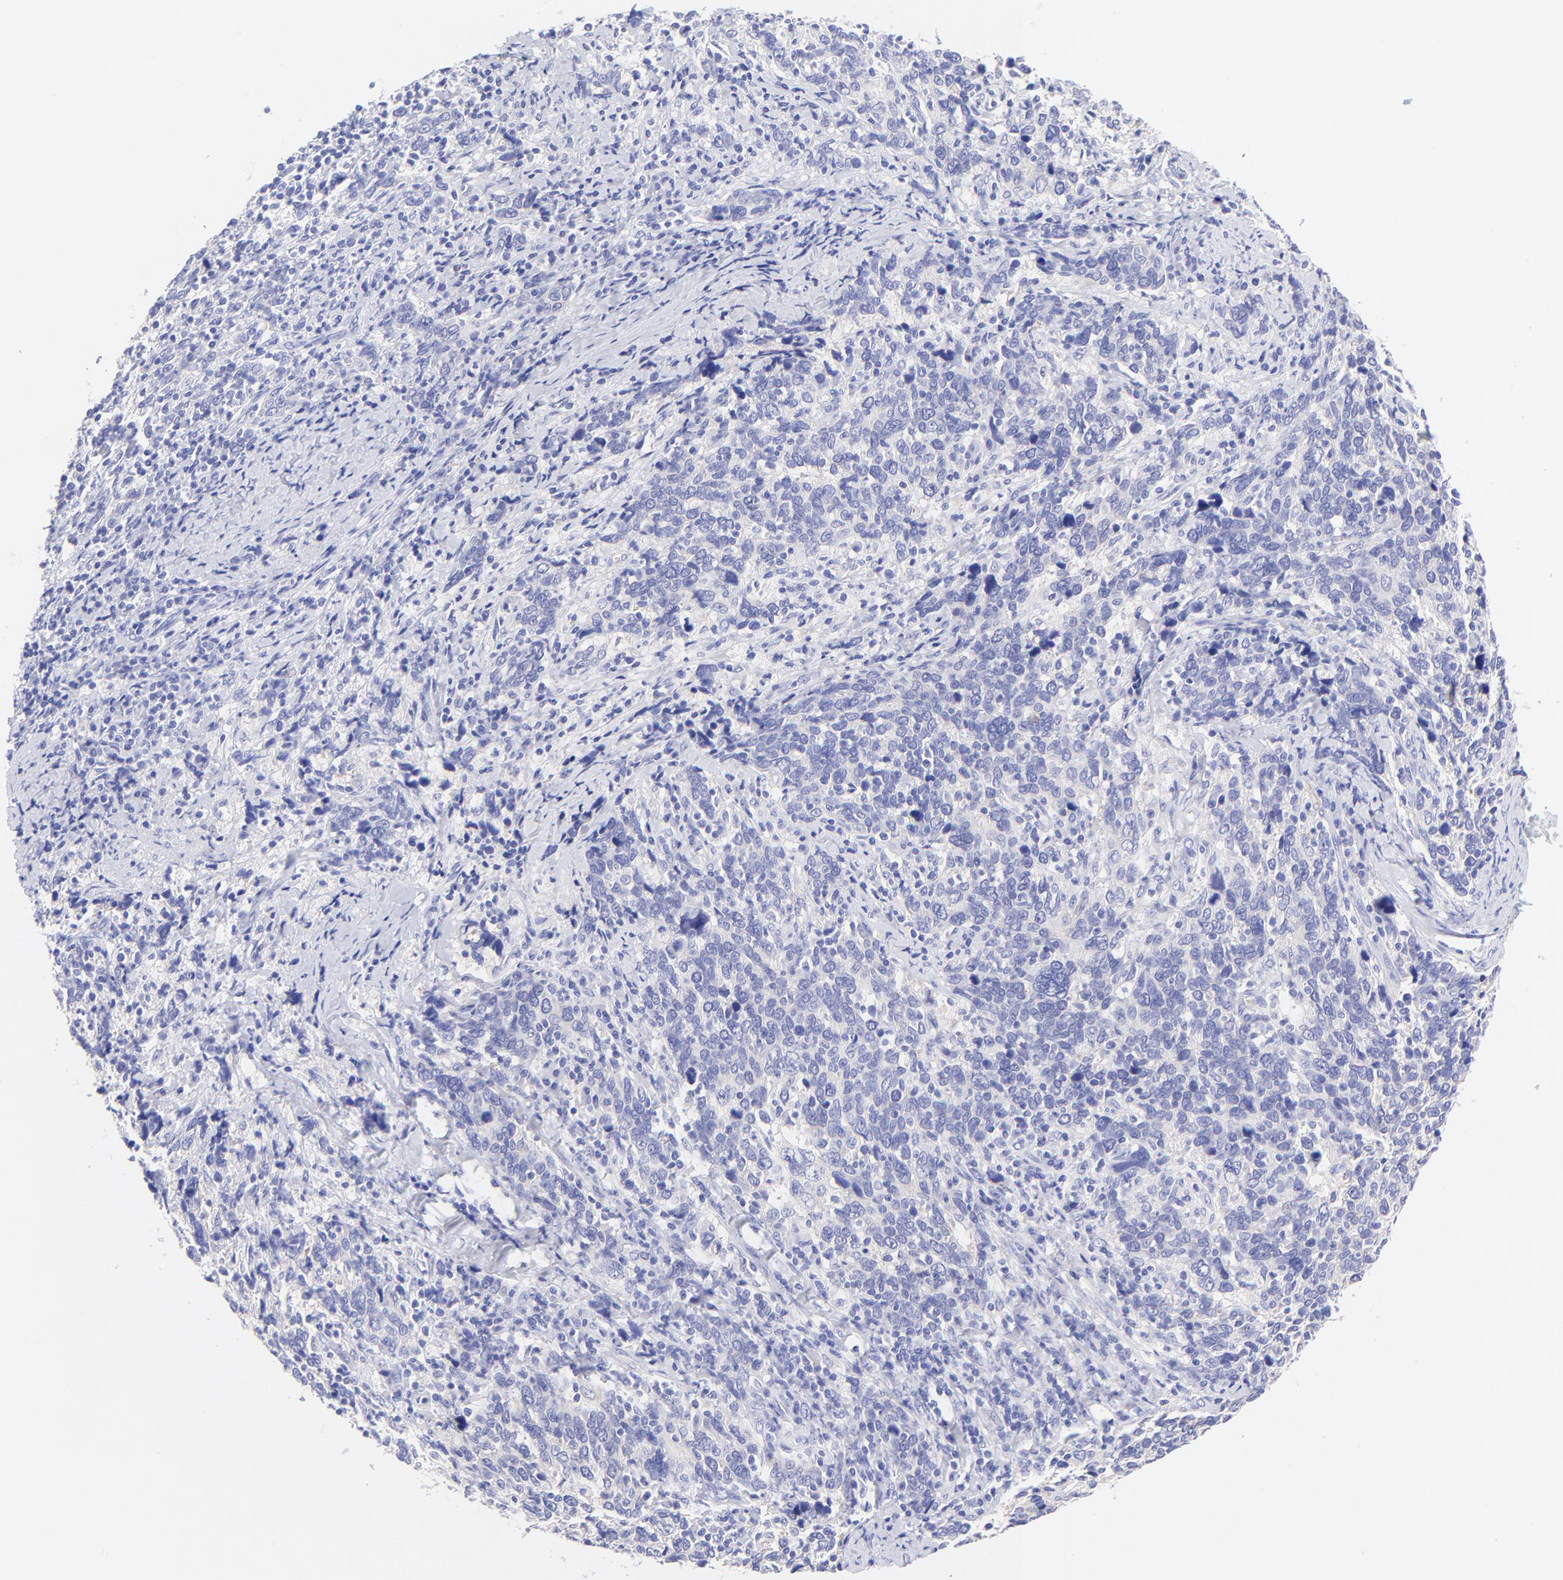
{"staining": {"intensity": "negative", "quantity": "none", "location": "none"}, "tissue": "cervical cancer", "cell_type": "Tumor cells", "image_type": "cancer", "snomed": [{"axis": "morphology", "description": "Squamous cell carcinoma, NOS"}, {"axis": "topography", "description": "Cervix"}], "caption": "Human cervical cancer stained for a protein using IHC reveals no positivity in tumor cells.", "gene": "FRMPD3", "patient": {"sex": "female", "age": 41}}